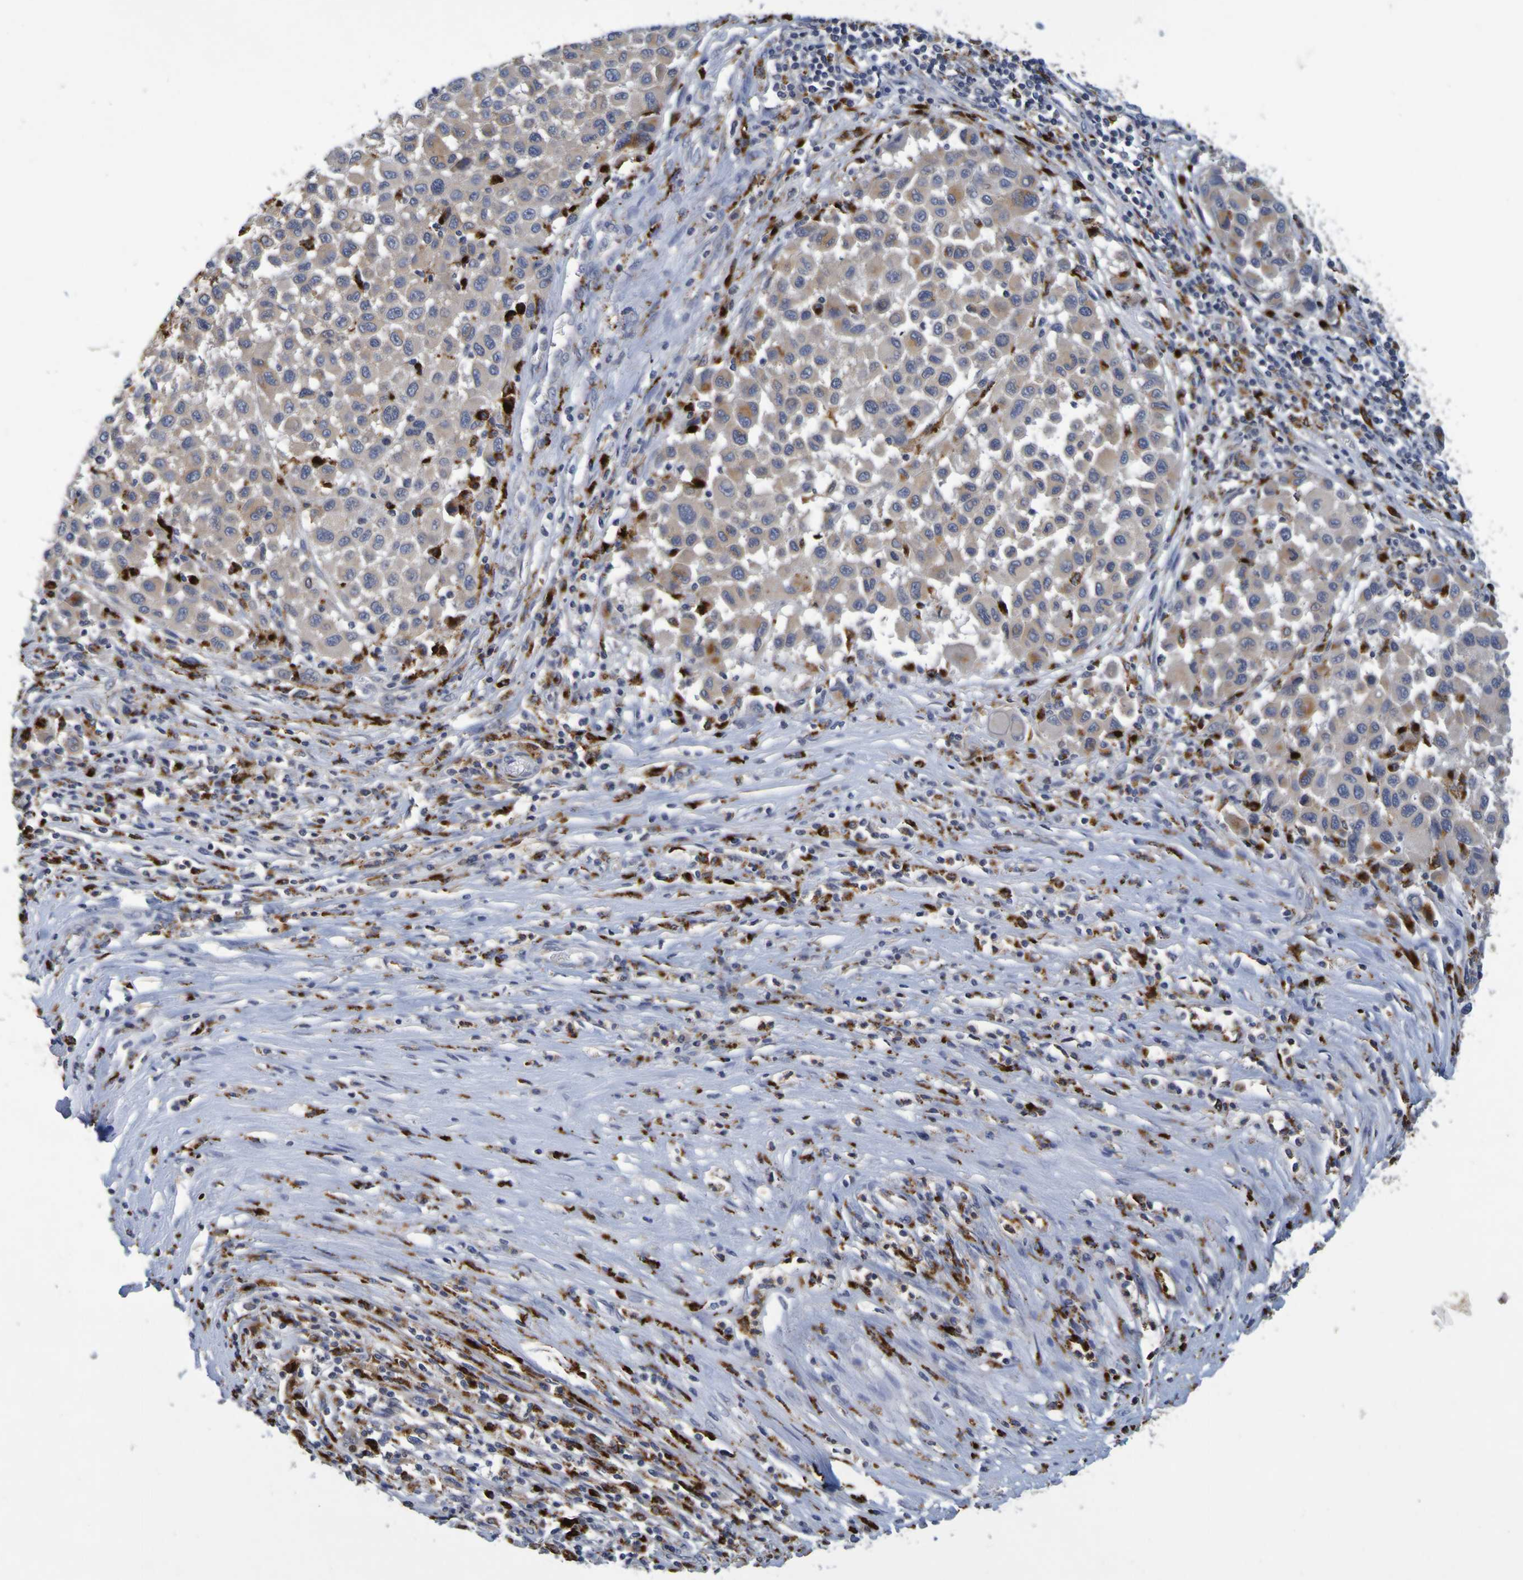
{"staining": {"intensity": "weak", "quantity": "<25%", "location": "cytoplasmic/membranous"}, "tissue": "melanoma", "cell_type": "Tumor cells", "image_type": "cancer", "snomed": [{"axis": "morphology", "description": "Malignant melanoma, Metastatic site"}, {"axis": "topography", "description": "Lymph node"}], "caption": "This photomicrograph is of malignant melanoma (metastatic site) stained with immunohistochemistry (IHC) to label a protein in brown with the nuclei are counter-stained blue. There is no expression in tumor cells. (Stains: DAB IHC with hematoxylin counter stain, Microscopy: brightfield microscopy at high magnification).", "gene": "TPH1", "patient": {"sex": "male", "age": 61}}